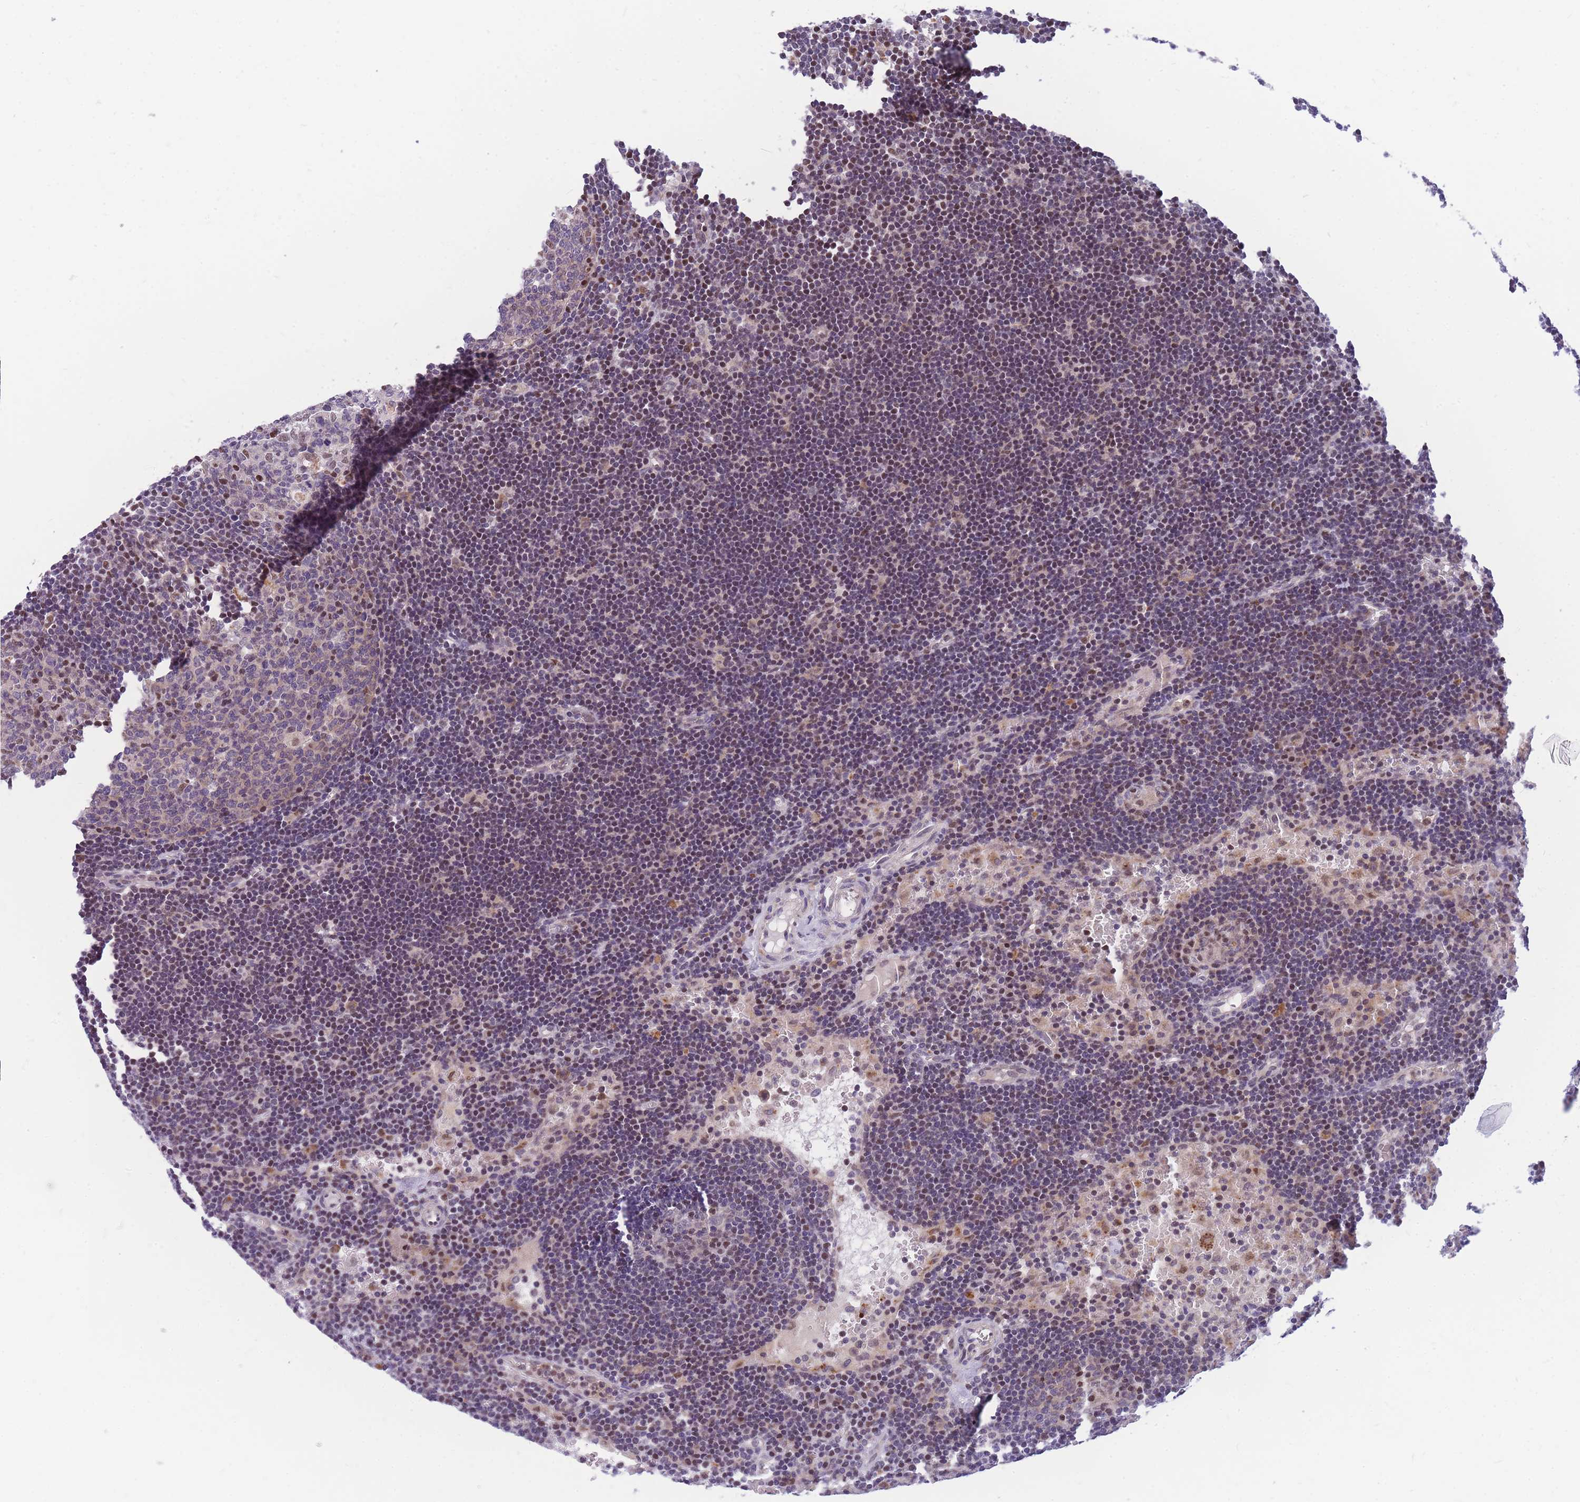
{"staining": {"intensity": "moderate", "quantity": "<25%", "location": "nuclear"}, "tissue": "lymph node", "cell_type": "Germinal center cells", "image_type": "normal", "snomed": [{"axis": "morphology", "description": "Normal tissue, NOS"}, {"axis": "topography", "description": "Lymph node"}], "caption": "Benign lymph node demonstrates moderate nuclear expression in approximately <25% of germinal center cells, visualized by immunohistochemistry.", "gene": "CRACD", "patient": {"sex": "male", "age": 62}}